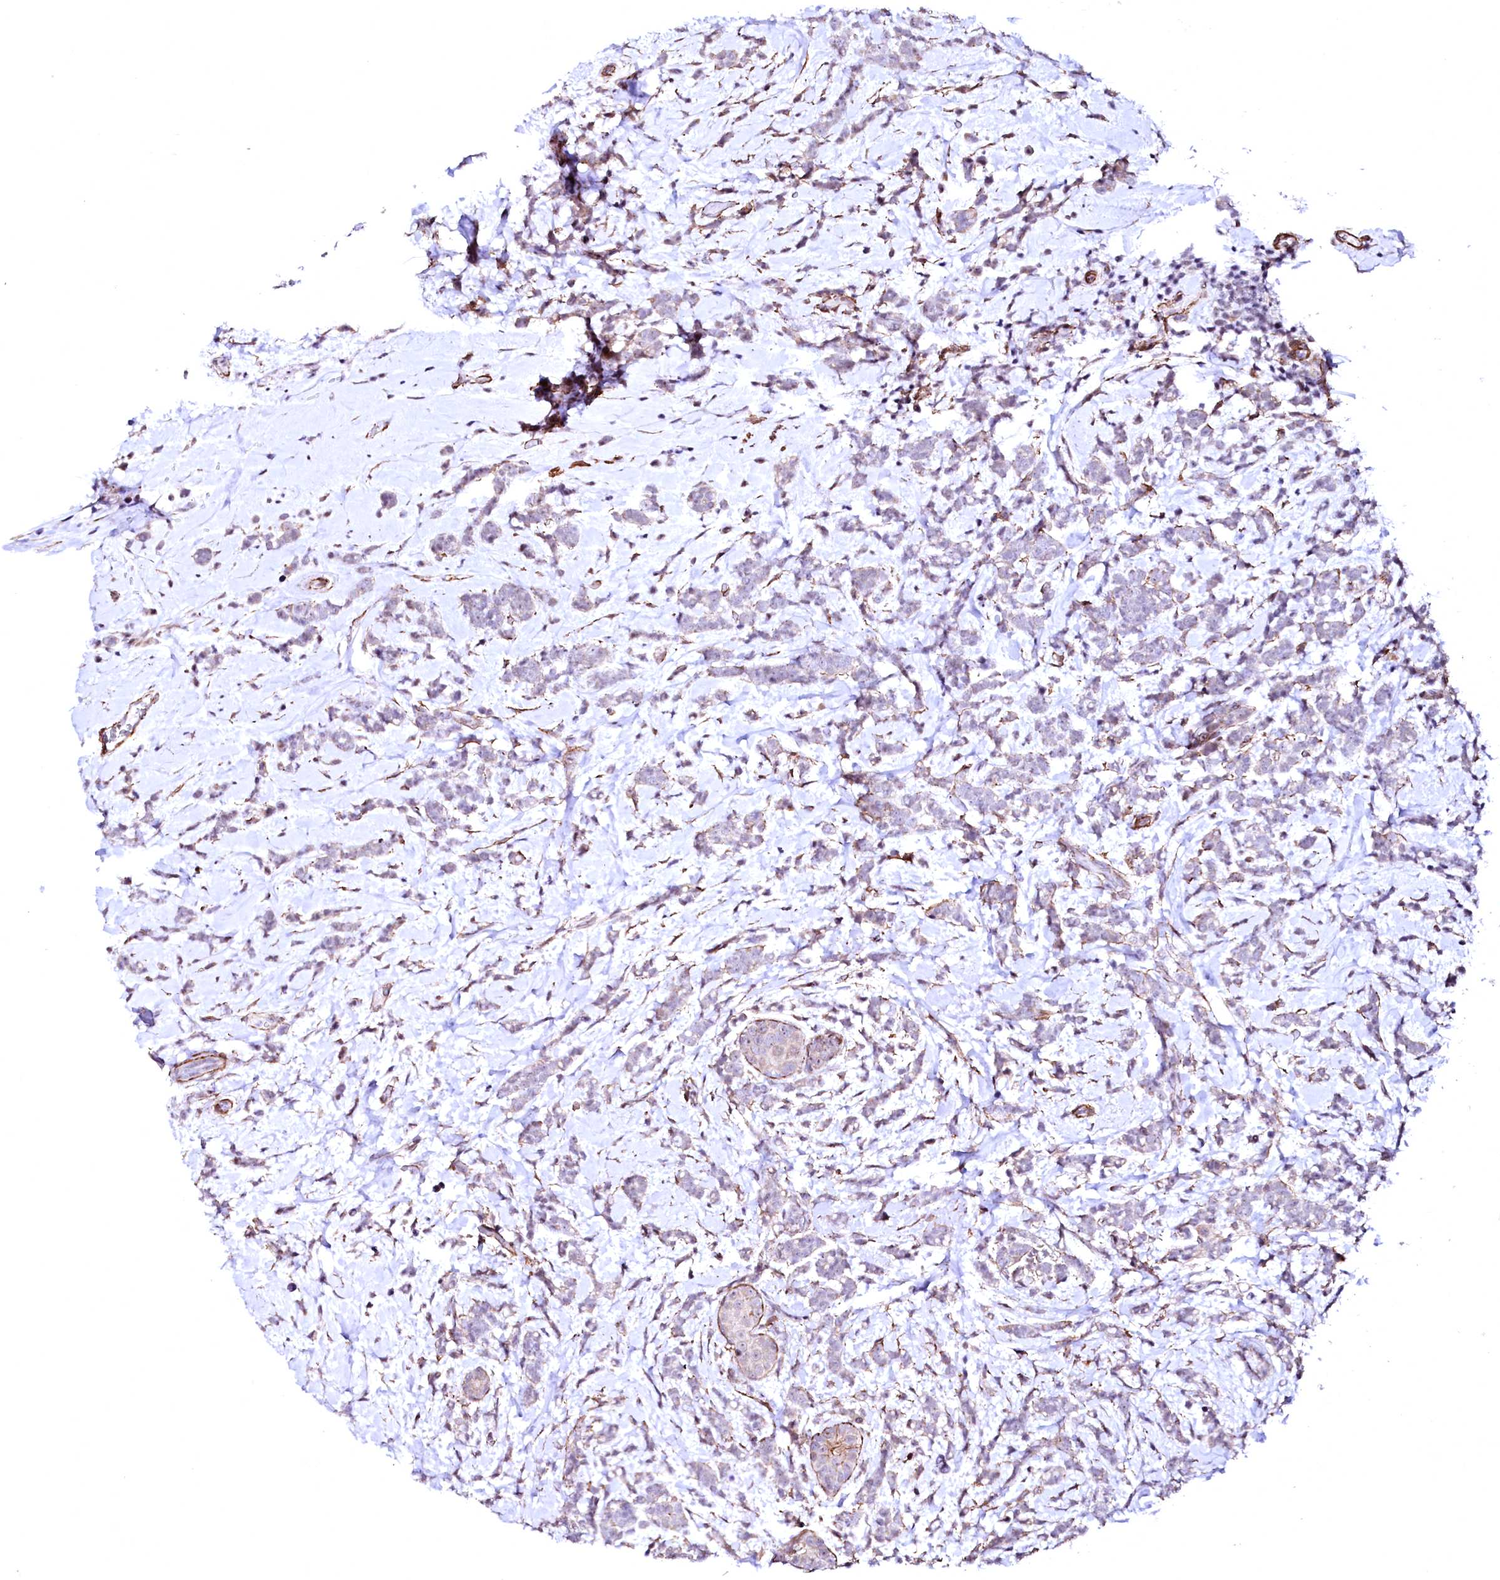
{"staining": {"intensity": "weak", "quantity": "25%-75%", "location": "cytoplasmic/membranous"}, "tissue": "breast cancer", "cell_type": "Tumor cells", "image_type": "cancer", "snomed": [{"axis": "morphology", "description": "Lobular carcinoma"}, {"axis": "topography", "description": "Breast"}], "caption": "IHC staining of breast cancer (lobular carcinoma), which reveals low levels of weak cytoplasmic/membranous expression in approximately 25%-75% of tumor cells indicating weak cytoplasmic/membranous protein staining. The staining was performed using DAB (brown) for protein detection and nuclei were counterstained in hematoxylin (blue).", "gene": "GPR176", "patient": {"sex": "female", "age": 58}}